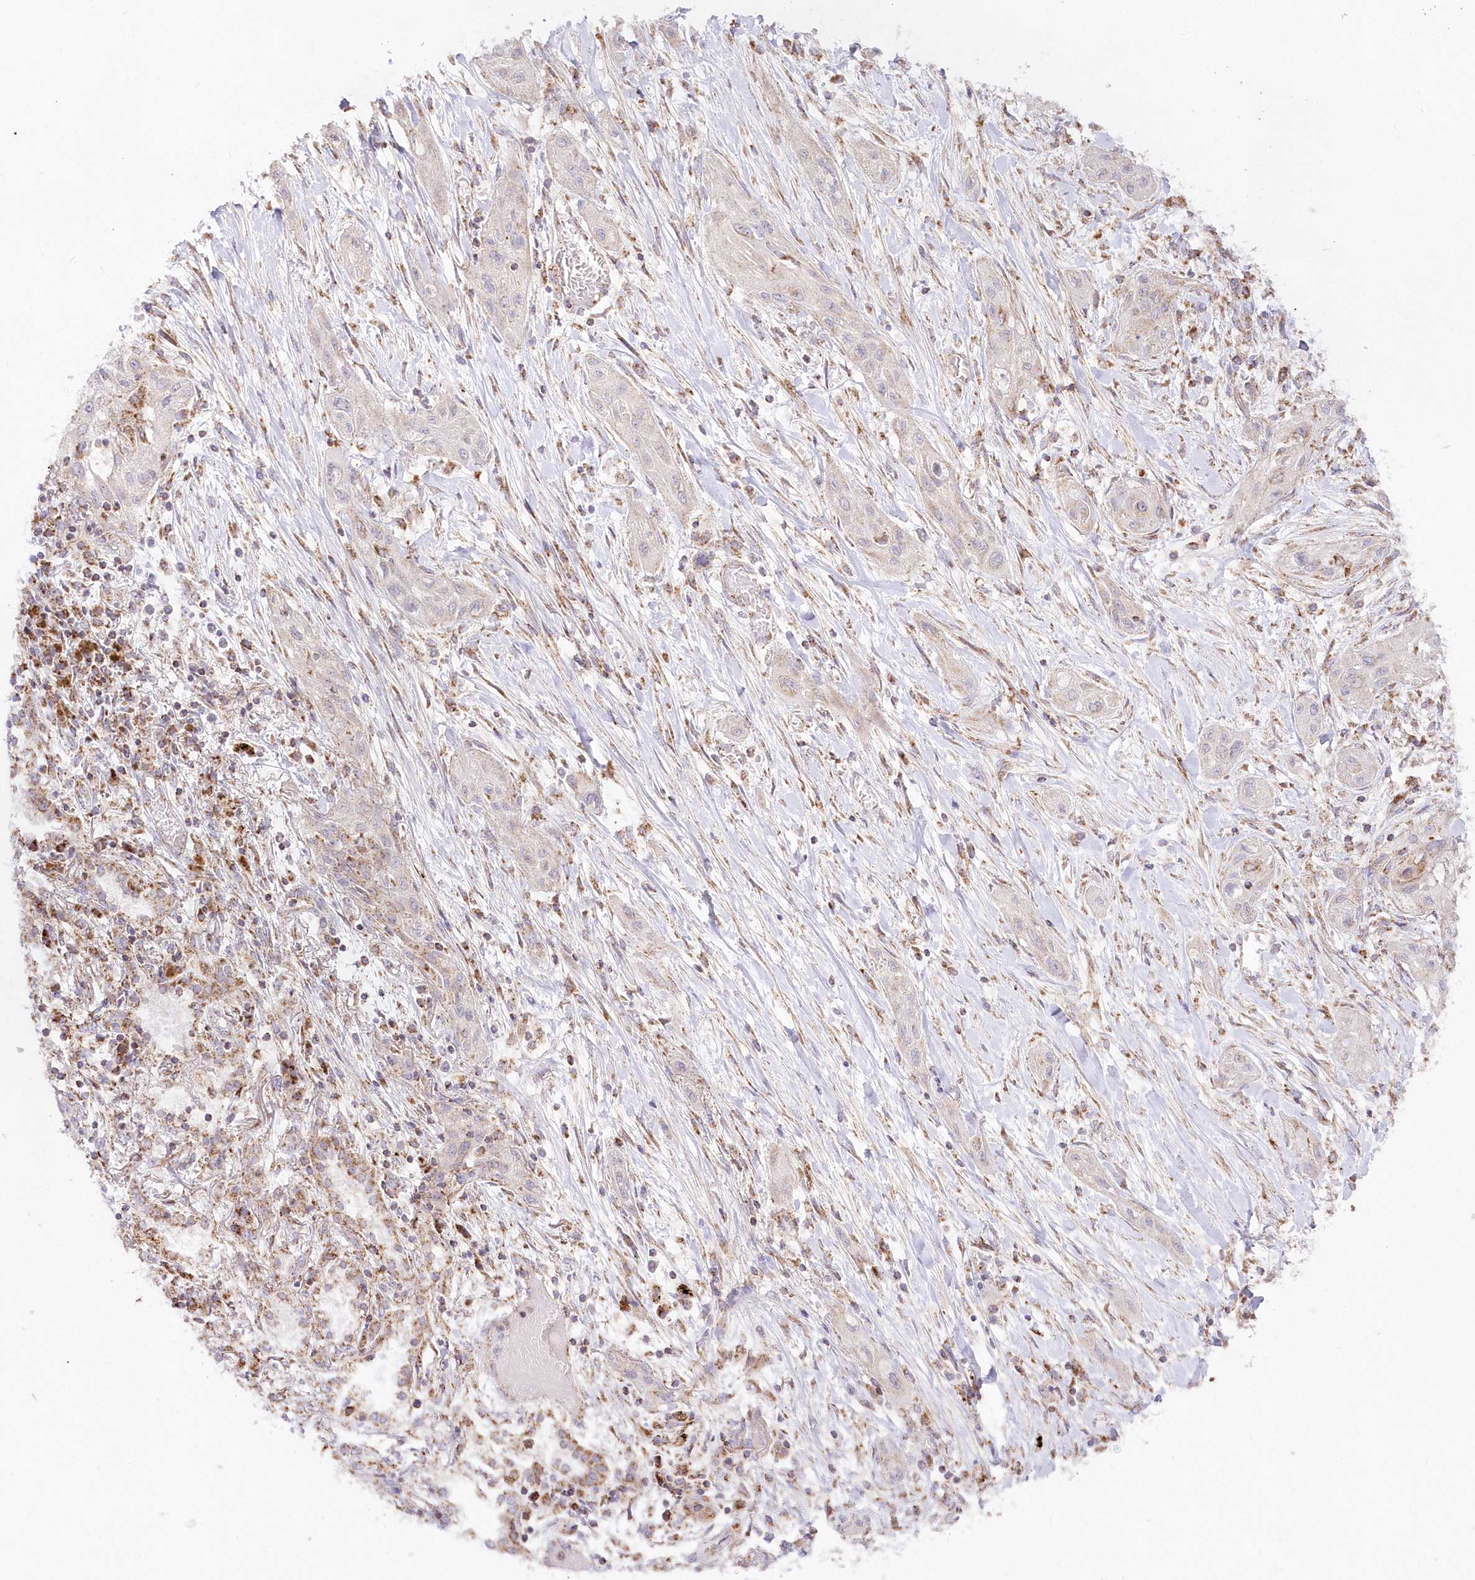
{"staining": {"intensity": "negative", "quantity": "none", "location": "none"}, "tissue": "lung cancer", "cell_type": "Tumor cells", "image_type": "cancer", "snomed": [{"axis": "morphology", "description": "Squamous cell carcinoma, NOS"}, {"axis": "topography", "description": "Lung"}], "caption": "A high-resolution photomicrograph shows immunohistochemistry staining of lung cancer (squamous cell carcinoma), which shows no significant staining in tumor cells.", "gene": "DNA2", "patient": {"sex": "female", "age": 47}}